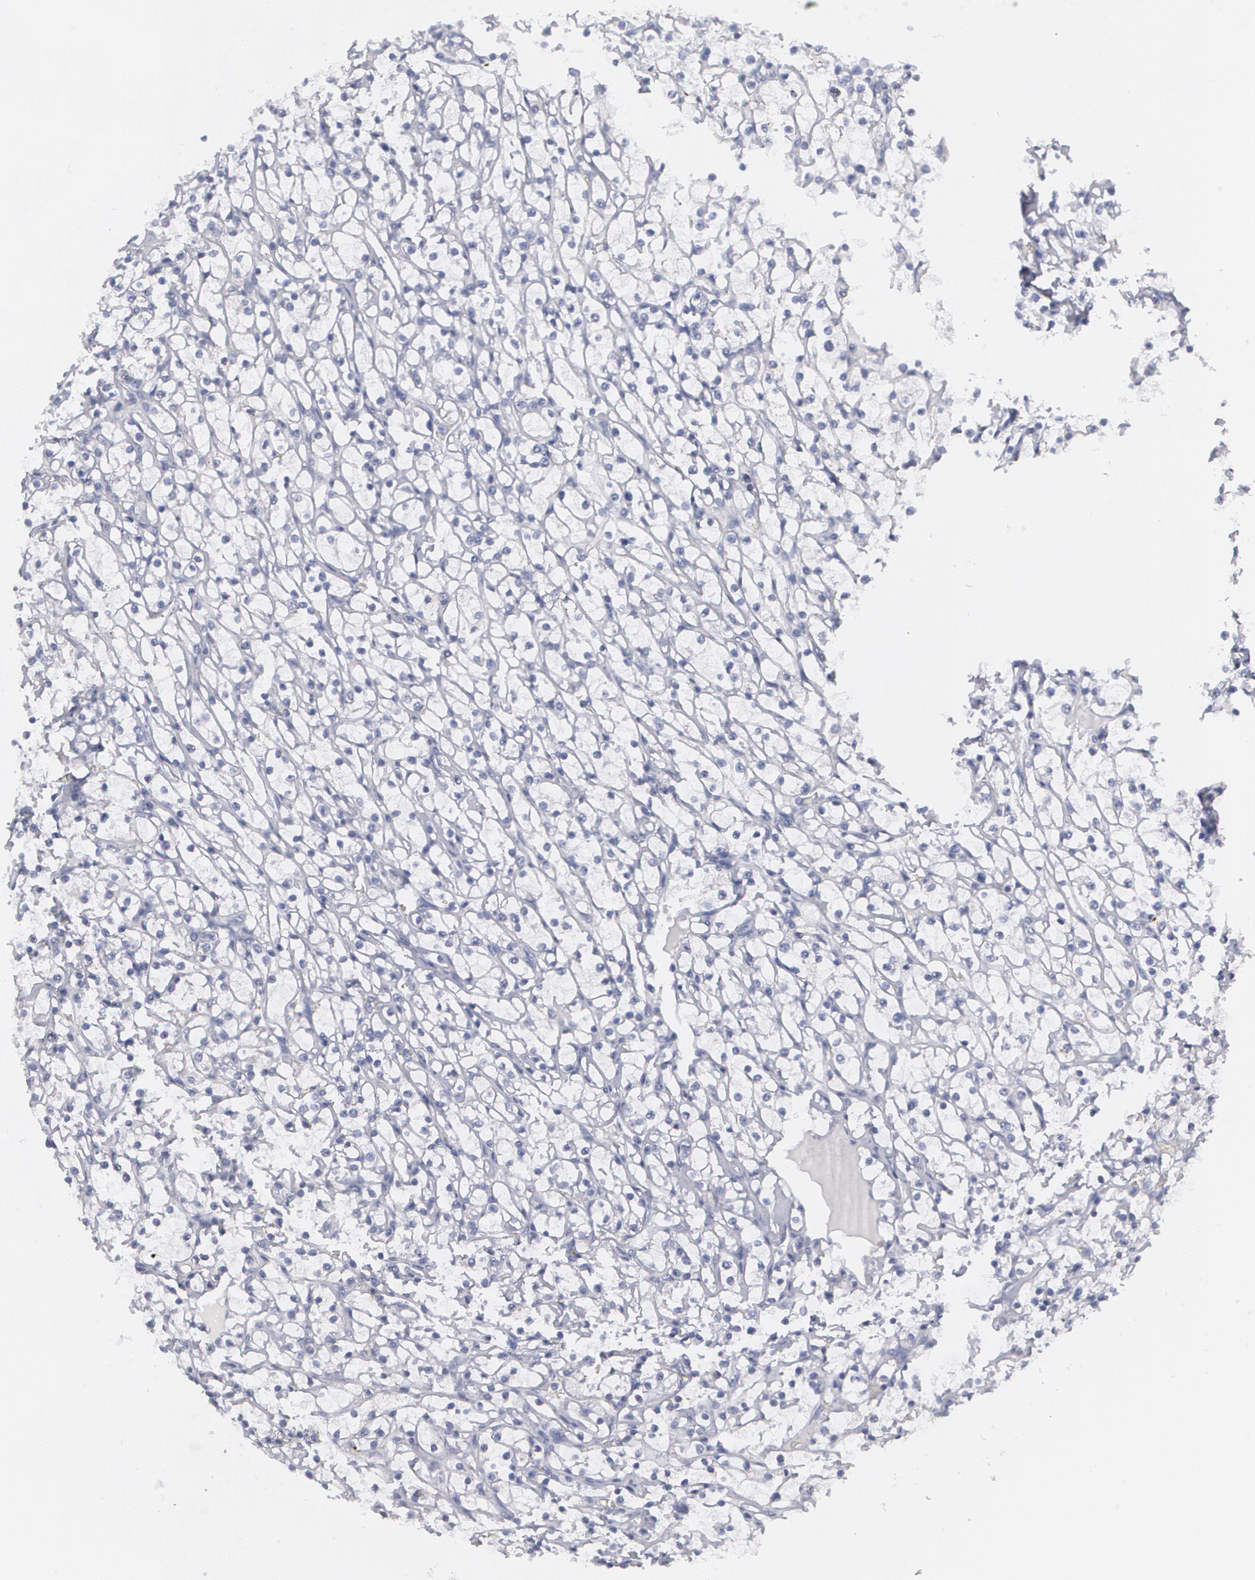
{"staining": {"intensity": "negative", "quantity": "none", "location": "none"}, "tissue": "renal cancer", "cell_type": "Tumor cells", "image_type": "cancer", "snomed": [{"axis": "morphology", "description": "Adenocarcinoma, NOS"}, {"axis": "topography", "description": "Kidney"}], "caption": "A micrograph of renal cancer stained for a protein shows no brown staining in tumor cells.", "gene": "MBNL3", "patient": {"sex": "female", "age": 73}}